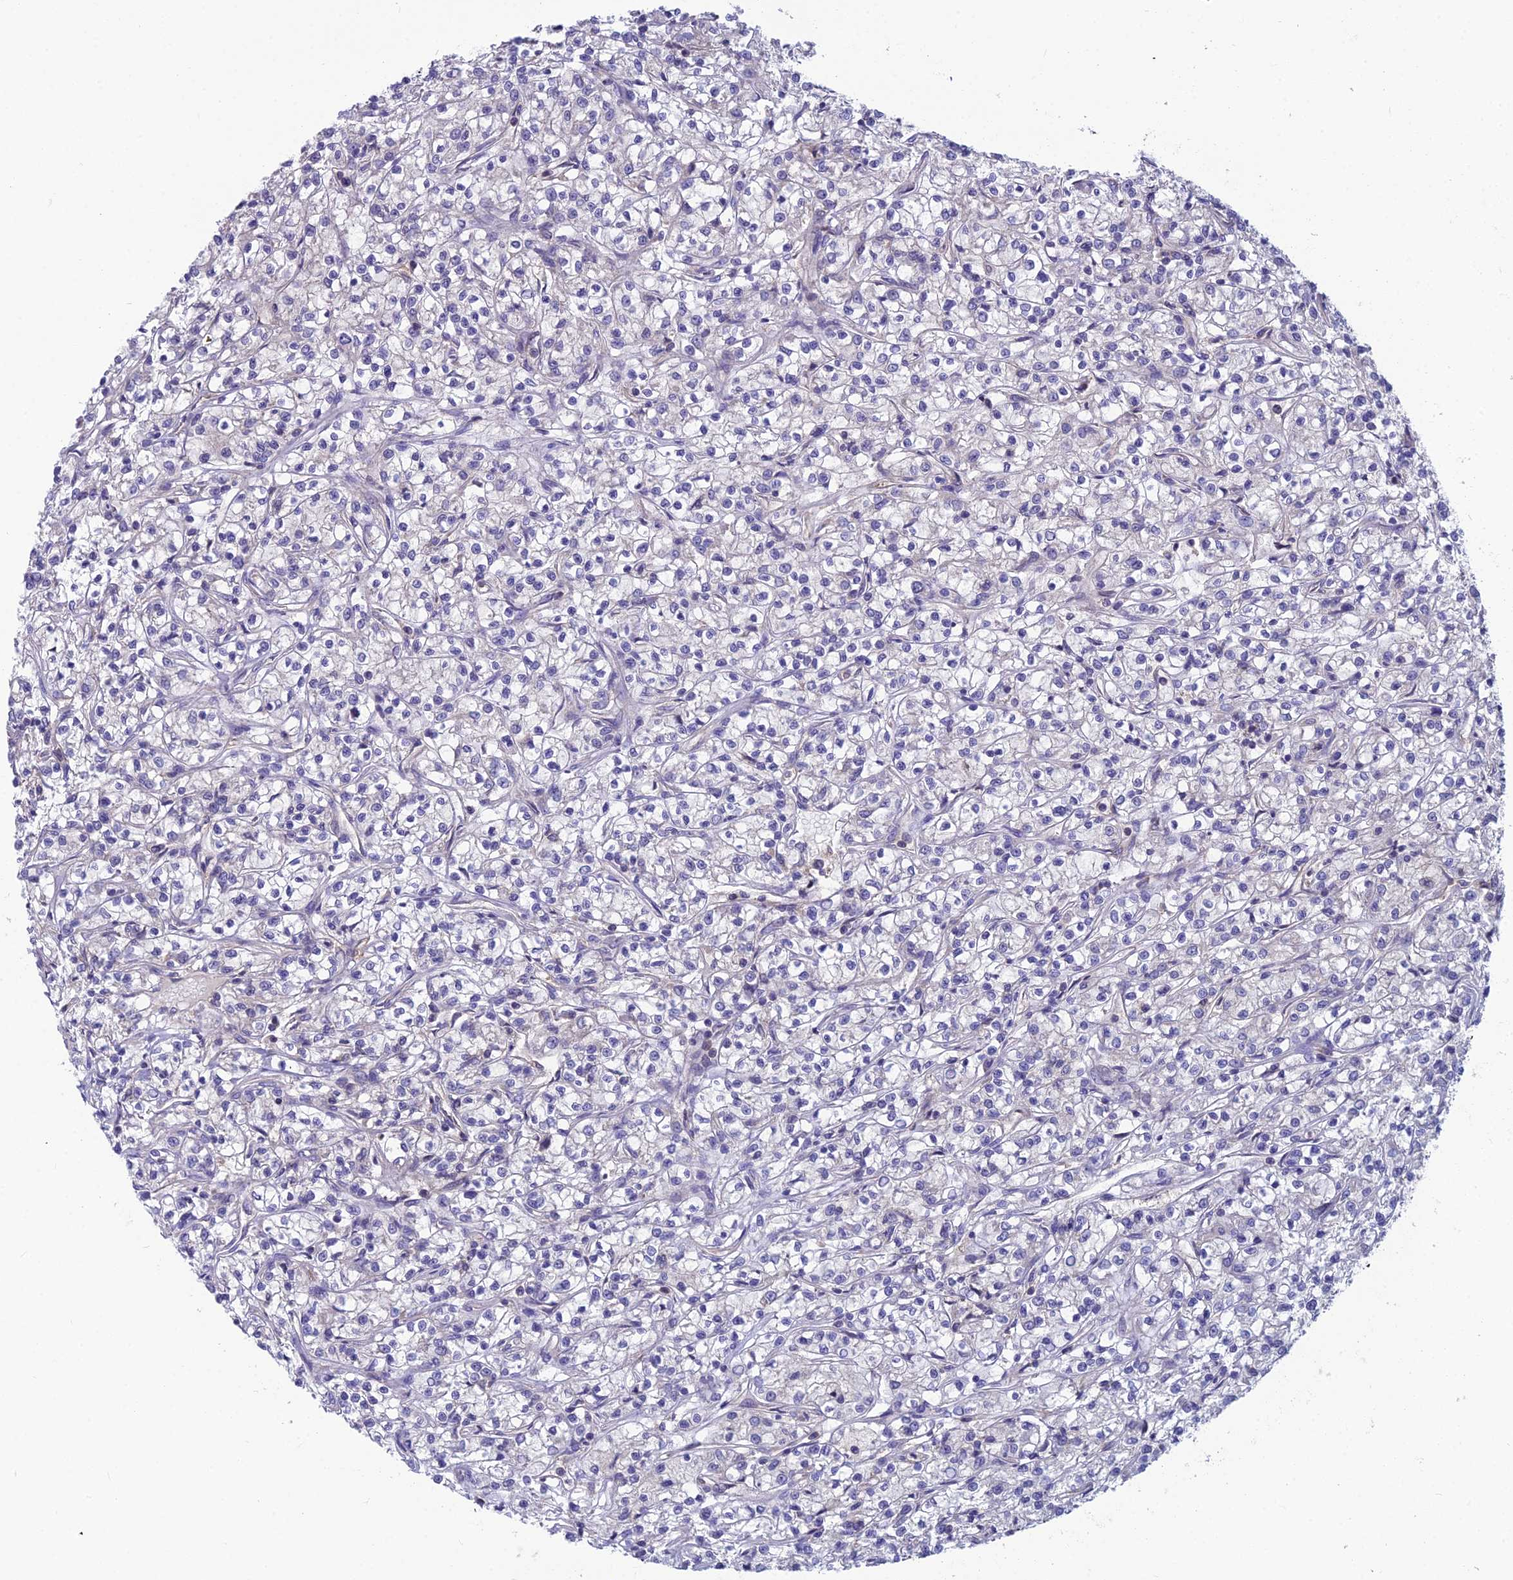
{"staining": {"intensity": "negative", "quantity": "none", "location": "none"}, "tissue": "renal cancer", "cell_type": "Tumor cells", "image_type": "cancer", "snomed": [{"axis": "morphology", "description": "Adenocarcinoma, NOS"}, {"axis": "topography", "description": "Kidney"}], "caption": "The micrograph displays no staining of tumor cells in renal cancer.", "gene": "MVD", "patient": {"sex": "female", "age": 59}}